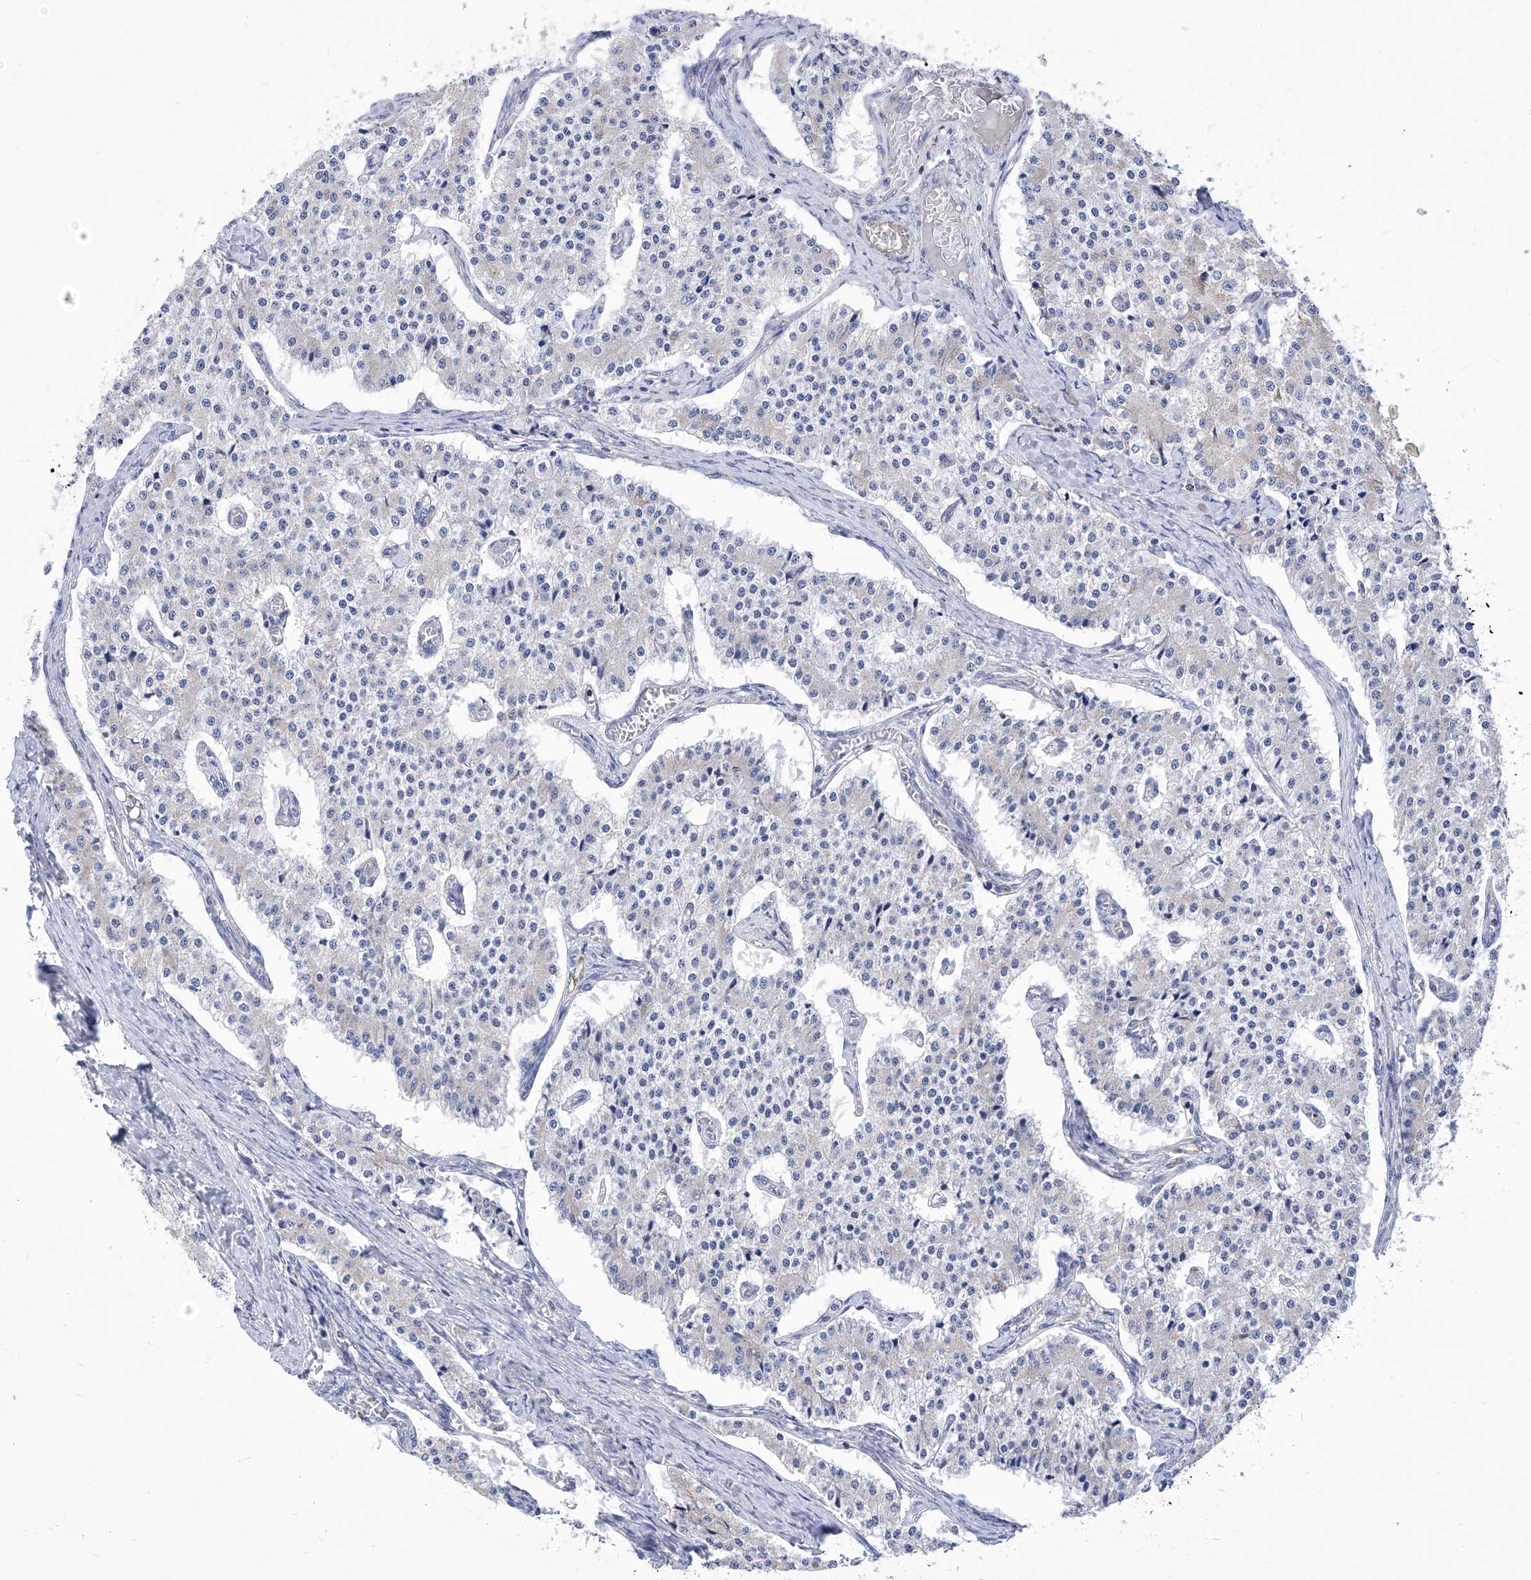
{"staining": {"intensity": "negative", "quantity": "none", "location": "none"}, "tissue": "carcinoid", "cell_type": "Tumor cells", "image_type": "cancer", "snomed": [{"axis": "morphology", "description": "Carcinoid, malignant, NOS"}, {"axis": "topography", "description": "Colon"}], "caption": "This is an immunohistochemistry (IHC) micrograph of carcinoid. There is no expression in tumor cells.", "gene": "SRBD1", "patient": {"sex": "female", "age": 52}}